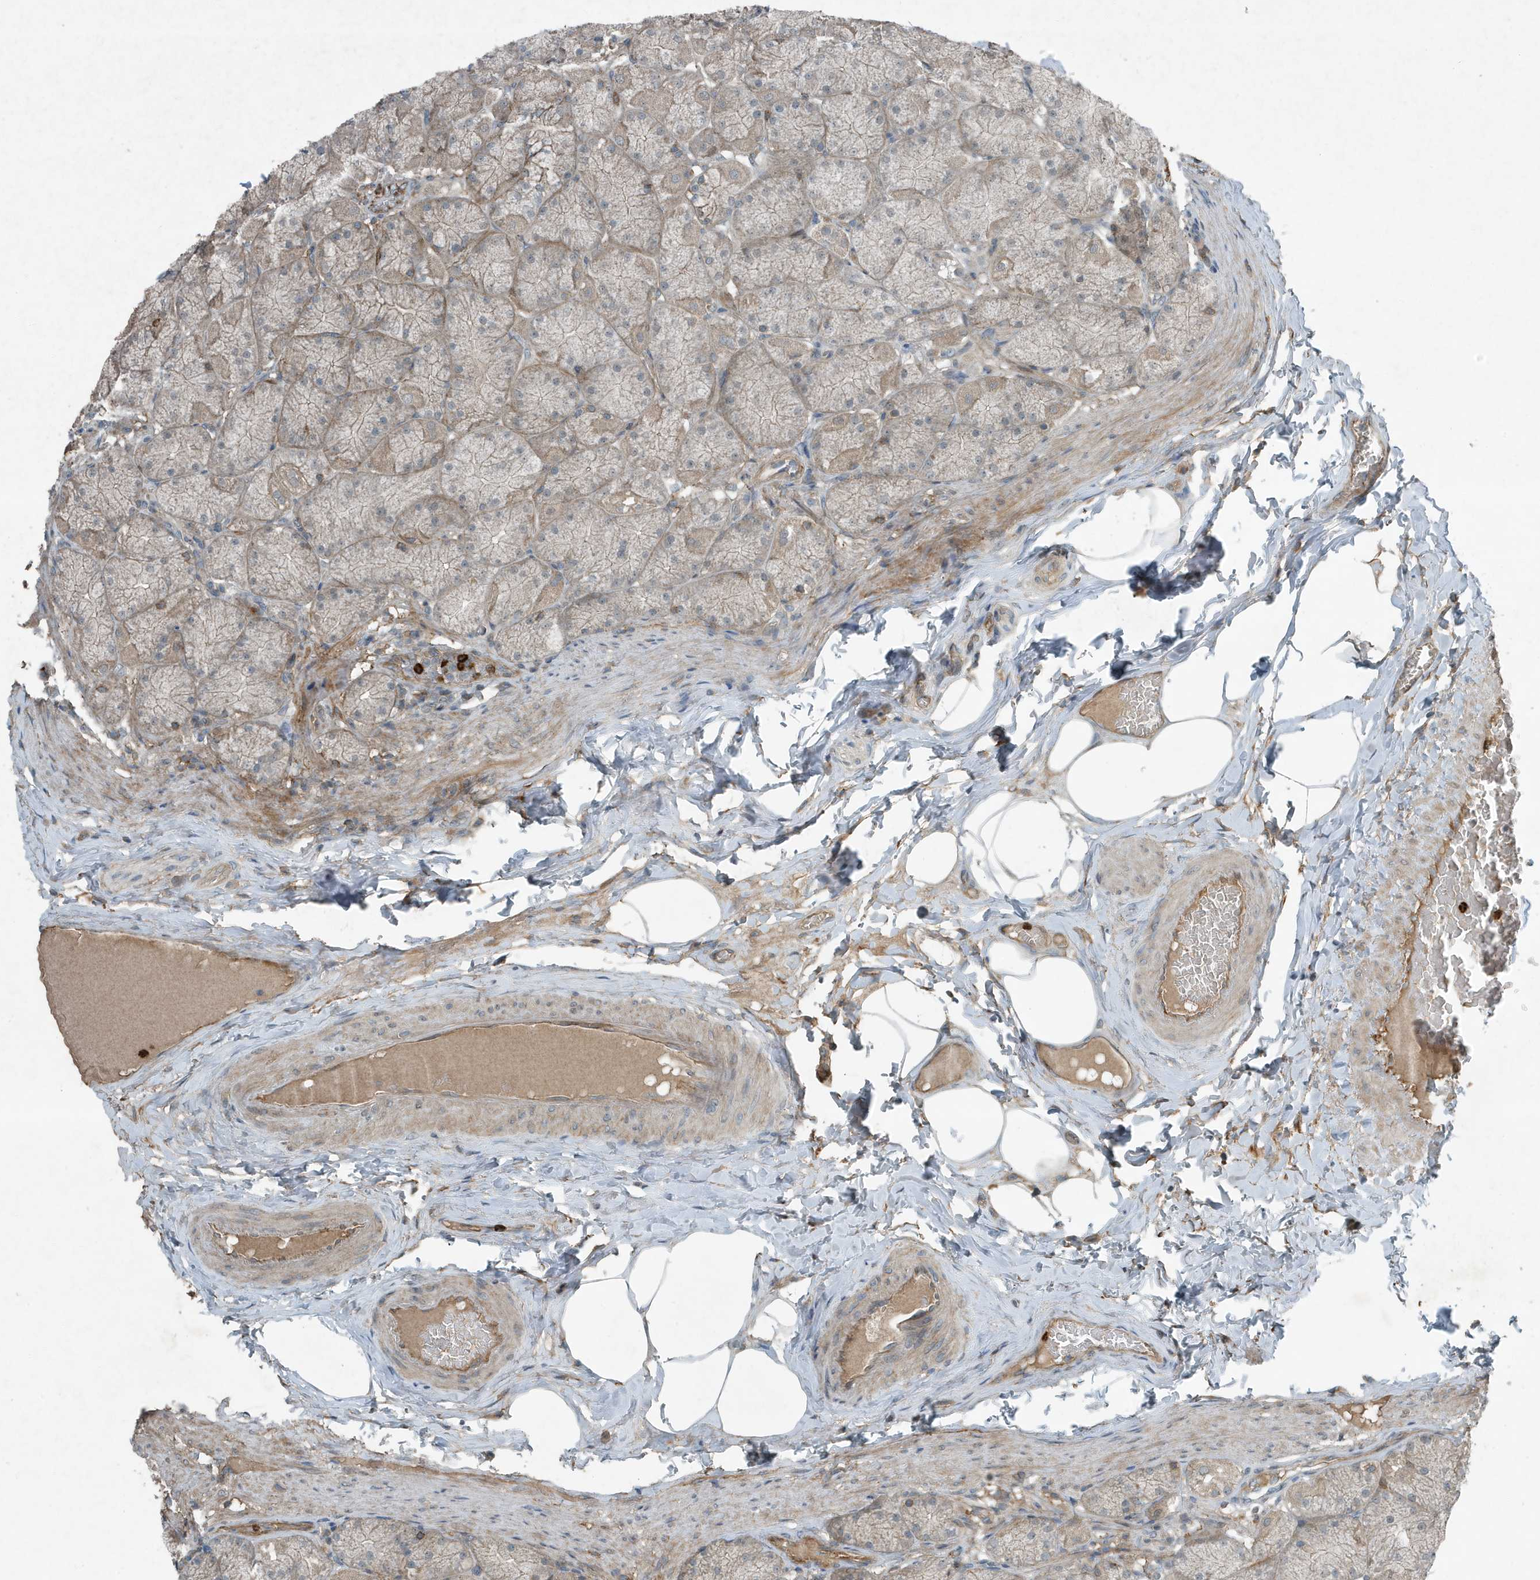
{"staining": {"intensity": "moderate", "quantity": "25%-75%", "location": "cytoplasmic/membranous"}, "tissue": "stomach", "cell_type": "Glandular cells", "image_type": "normal", "snomed": [{"axis": "morphology", "description": "Normal tissue, NOS"}, {"axis": "topography", "description": "Stomach, upper"}], "caption": "Benign stomach displays moderate cytoplasmic/membranous expression in about 25%-75% of glandular cells, visualized by immunohistochemistry.", "gene": "DAPP1", "patient": {"sex": "female", "age": 56}}